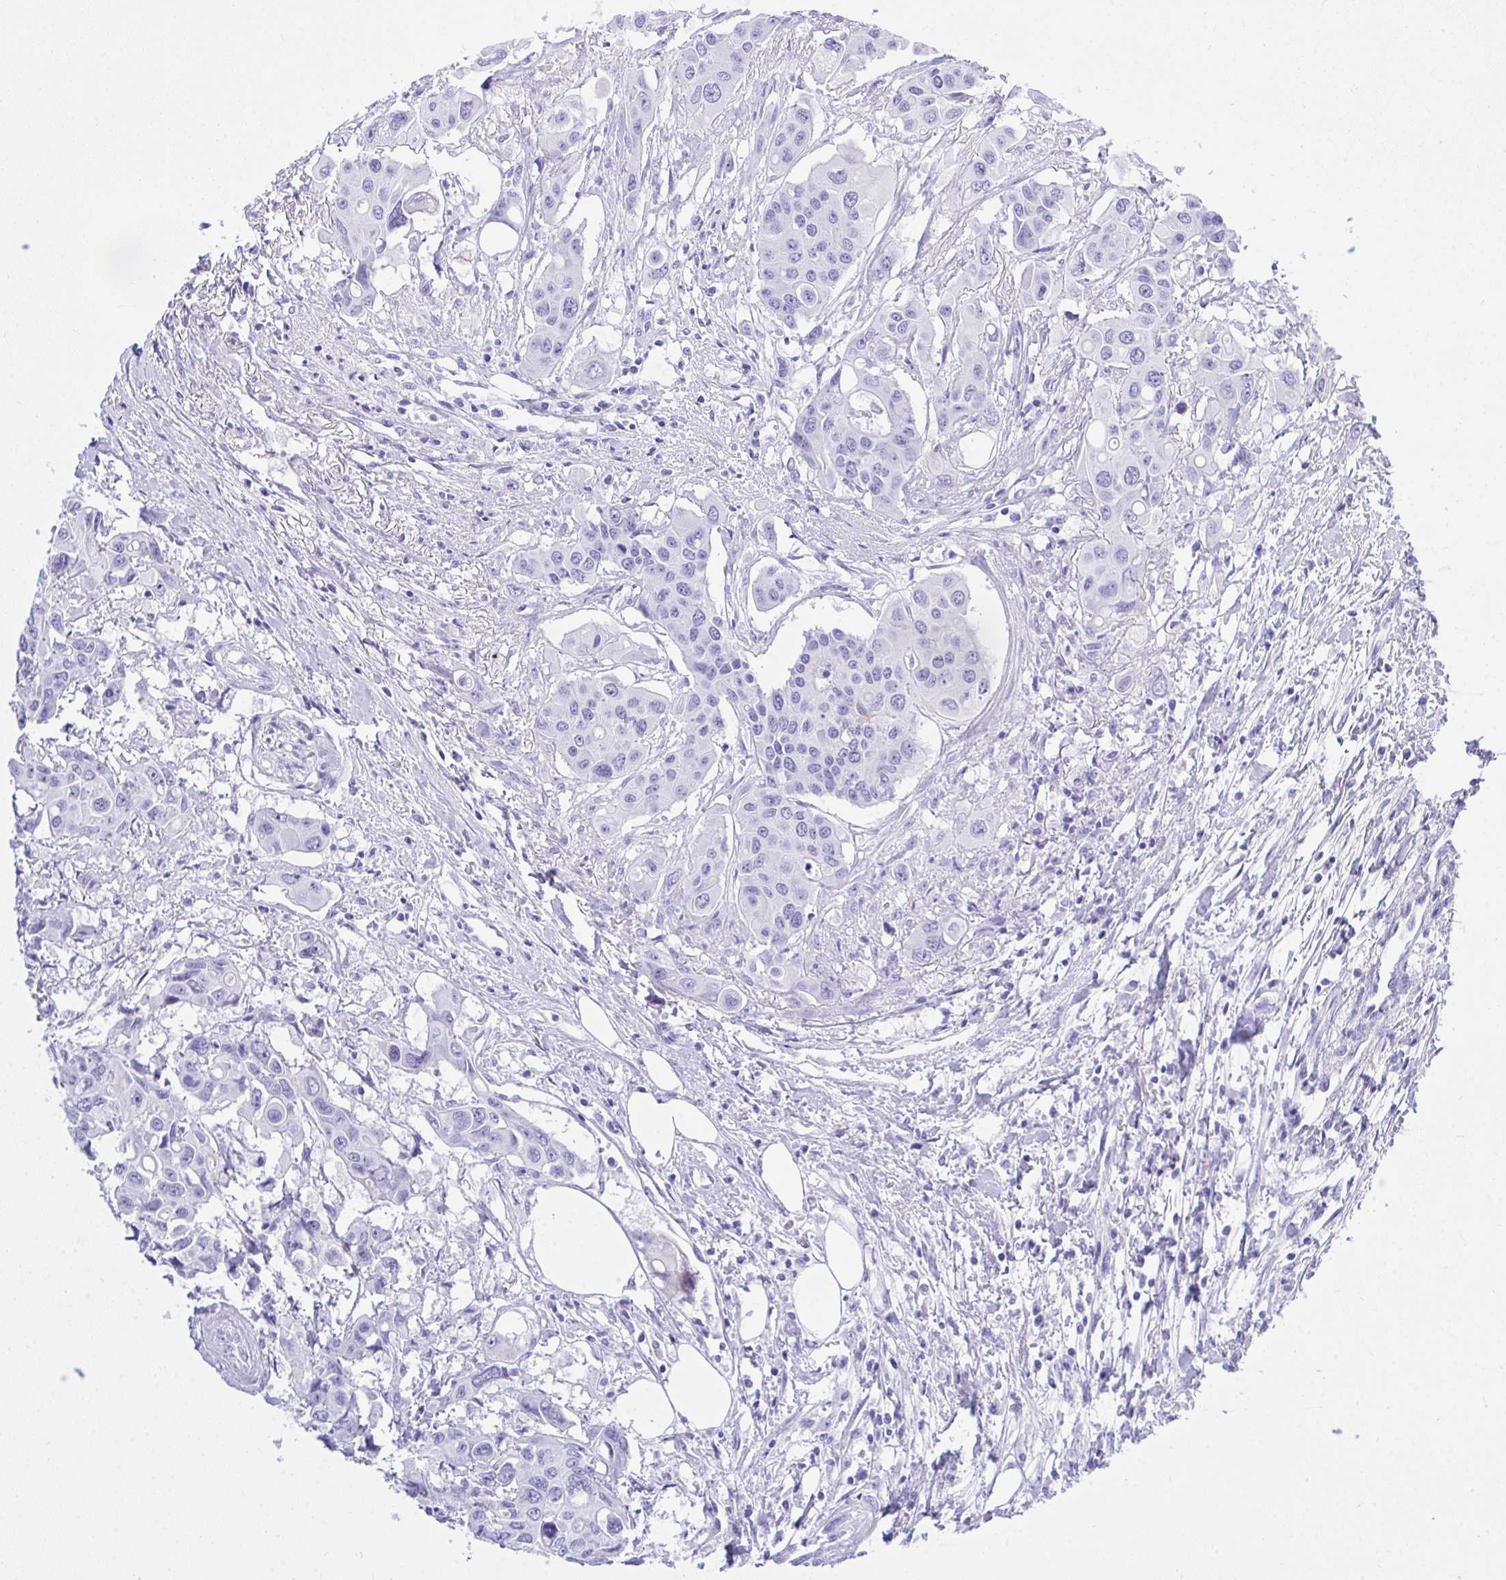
{"staining": {"intensity": "negative", "quantity": "none", "location": "none"}, "tissue": "colorectal cancer", "cell_type": "Tumor cells", "image_type": "cancer", "snomed": [{"axis": "morphology", "description": "Adenocarcinoma, NOS"}, {"axis": "topography", "description": "Colon"}], "caption": "Immunohistochemistry (IHC) of human adenocarcinoma (colorectal) exhibits no expression in tumor cells.", "gene": "BEX5", "patient": {"sex": "male", "age": 77}}